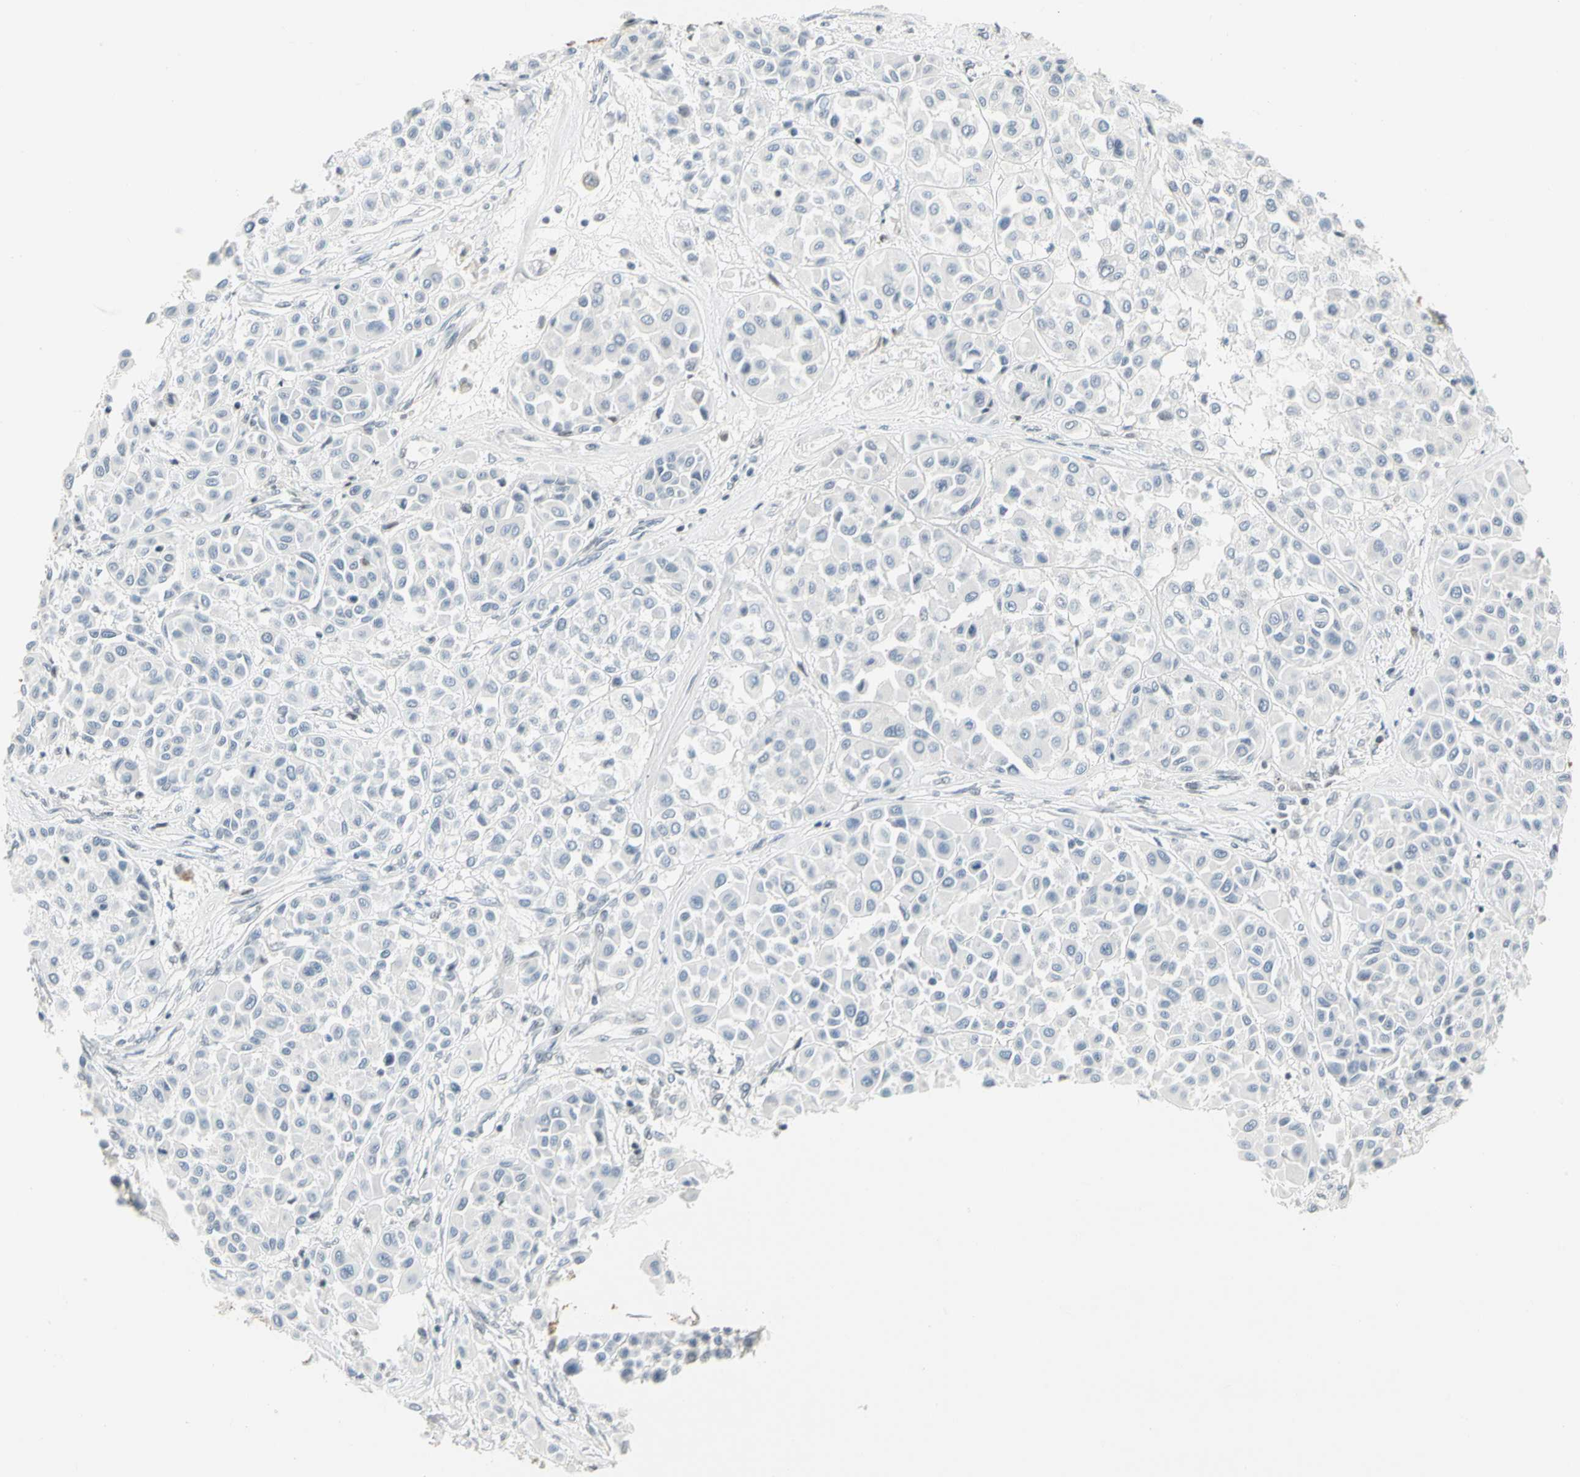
{"staining": {"intensity": "negative", "quantity": "none", "location": "none"}, "tissue": "melanoma", "cell_type": "Tumor cells", "image_type": "cancer", "snomed": [{"axis": "morphology", "description": "Malignant melanoma, Metastatic site"}, {"axis": "topography", "description": "Soft tissue"}], "caption": "This histopathology image is of melanoma stained with immunohistochemistry (IHC) to label a protein in brown with the nuclei are counter-stained blue. There is no positivity in tumor cells.", "gene": "ZSCAN16", "patient": {"sex": "male", "age": 41}}